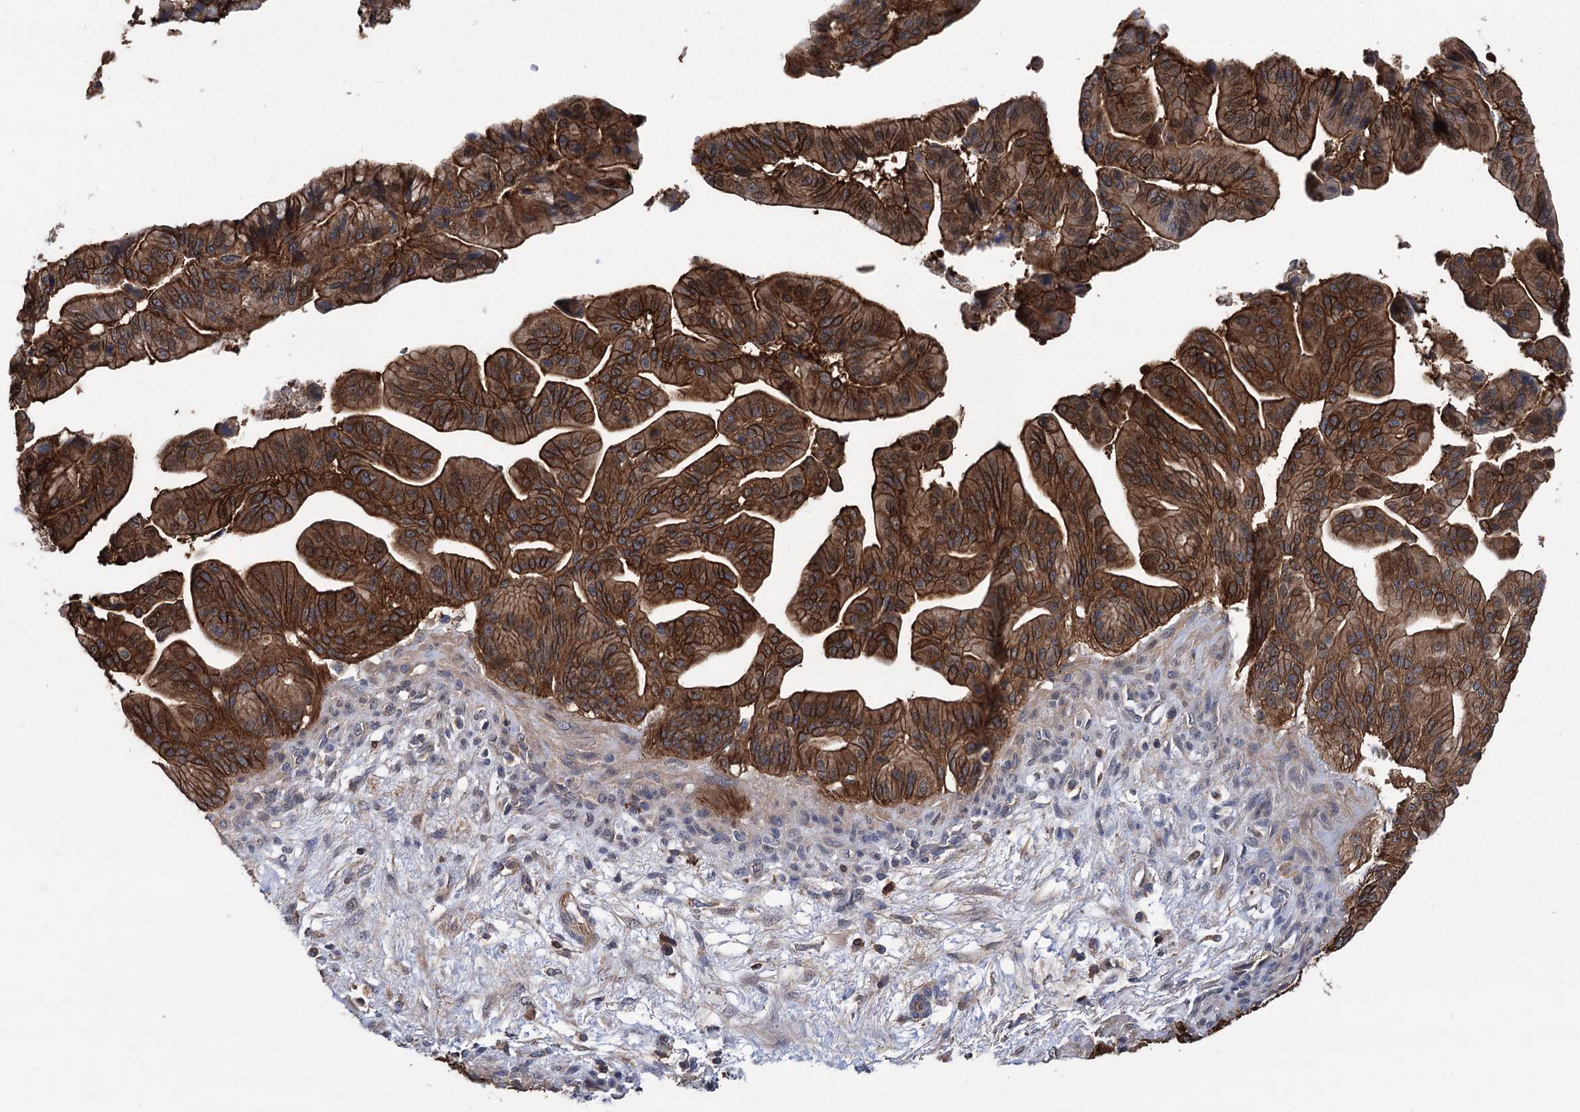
{"staining": {"intensity": "moderate", "quantity": ">75%", "location": "cytoplasmic/membranous"}, "tissue": "pancreatic cancer", "cell_type": "Tumor cells", "image_type": "cancer", "snomed": [{"axis": "morphology", "description": "Adenocarcinoma, NOS"}, {"axis": "topography", "description": "Pancreas"}], "caption": "A brown stain labels moderate cytoplasmic/membranous positivity of a protein in adenocarcinoma (pancreatic) tumor cells.", "gene": "DPP3", "patient": {"sex": "male", "age": 68}}